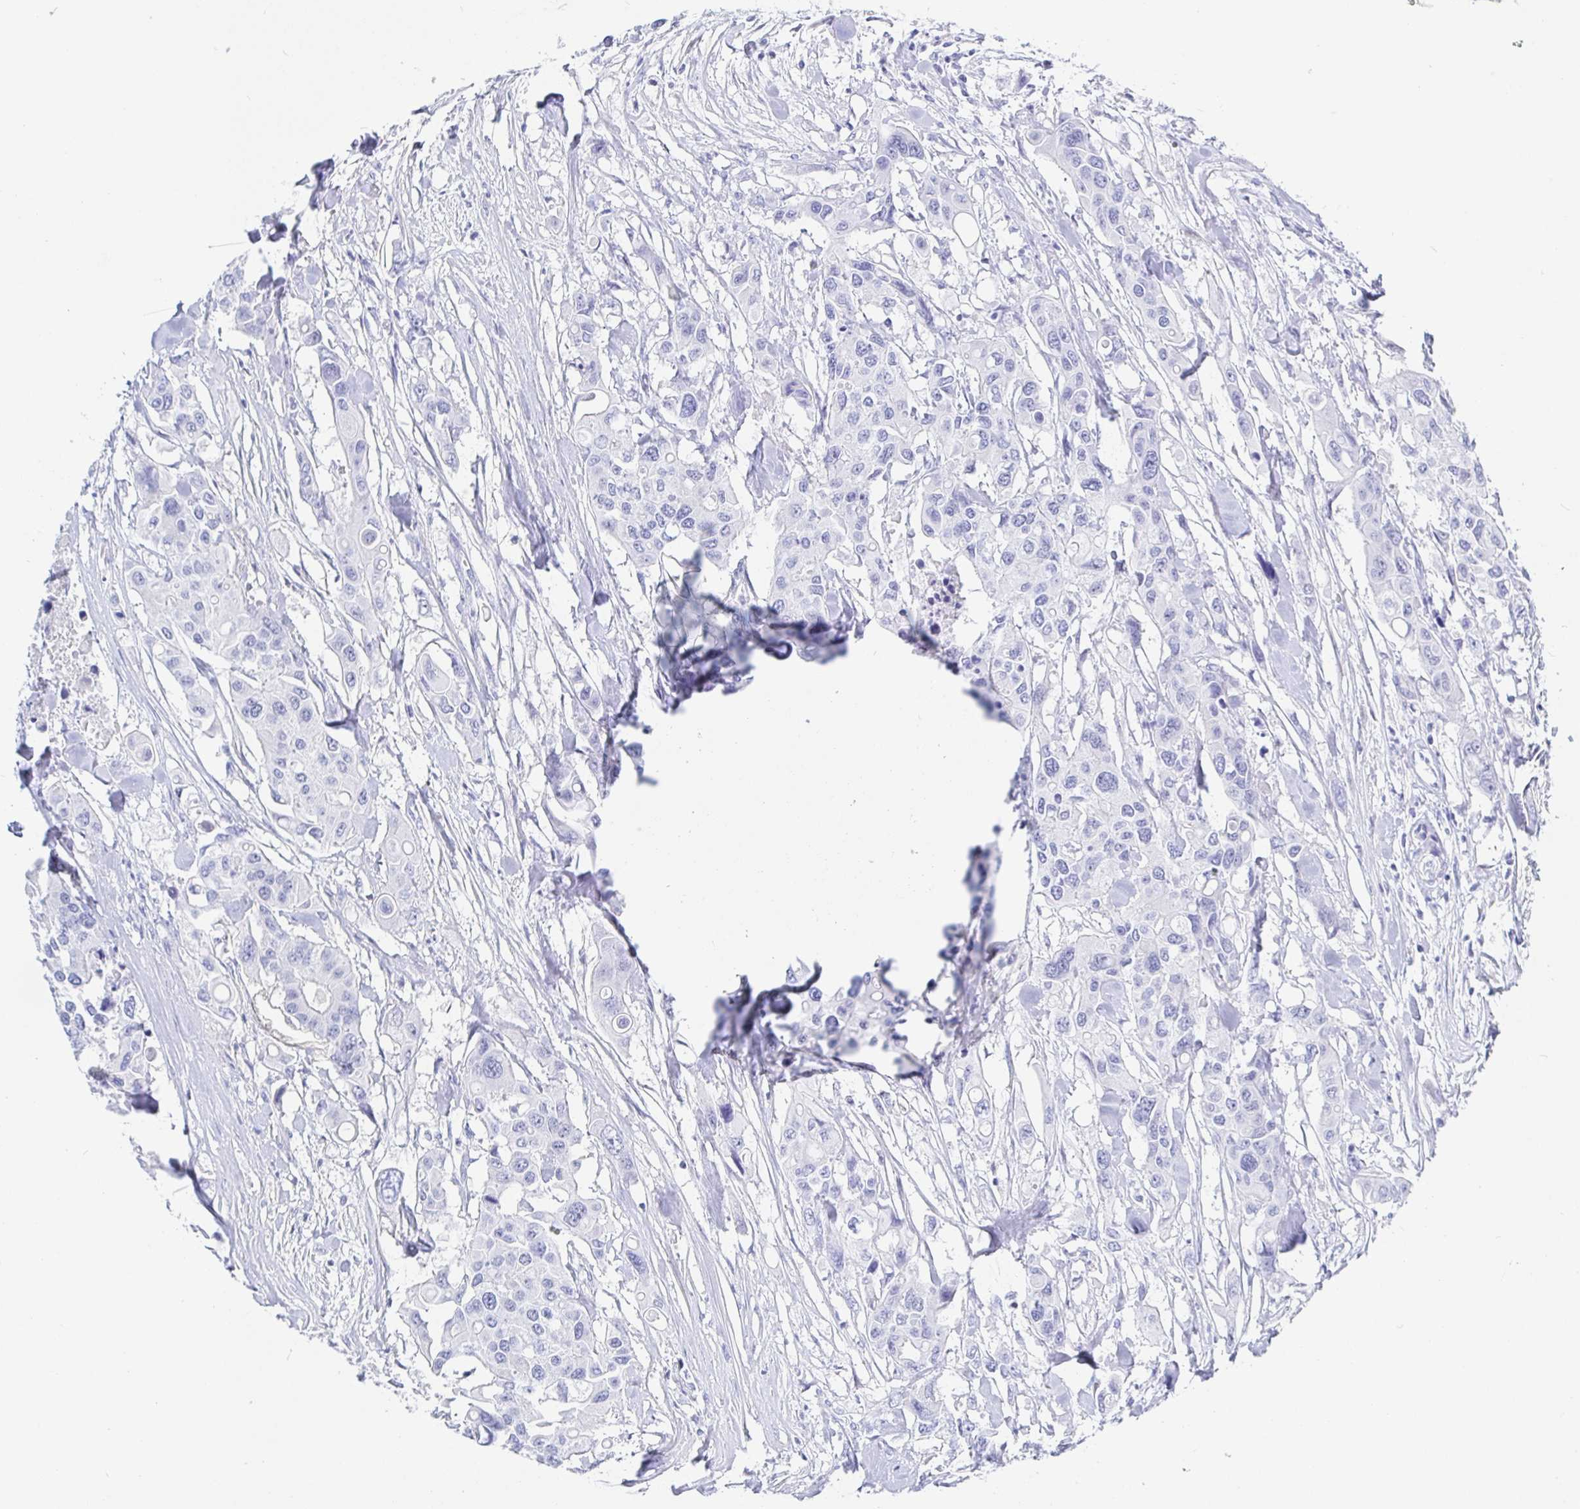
{"staining": {"intensity": "negative", "quantity": "none", "location": "none"}, "tissue": "colorectal cancer", "cell_type": "Tumor cells", "image_type": "cancer", "snomed": [{"axis": "morphology", "description": "Adenocarcinoma, NOS"}, {"axis": "topography", "description": "Colon"}], "caption": "High magnification brightfield microscopy of adenocarcinoma (colorectal) stained with DAB (3,3'-diaminobenzidine) (brown) and counterstained with hematoxylin (blue): tumor cells show no significant staining.", "gene": "KCNH6", "patient": {"sex": "male", "age": 77}}